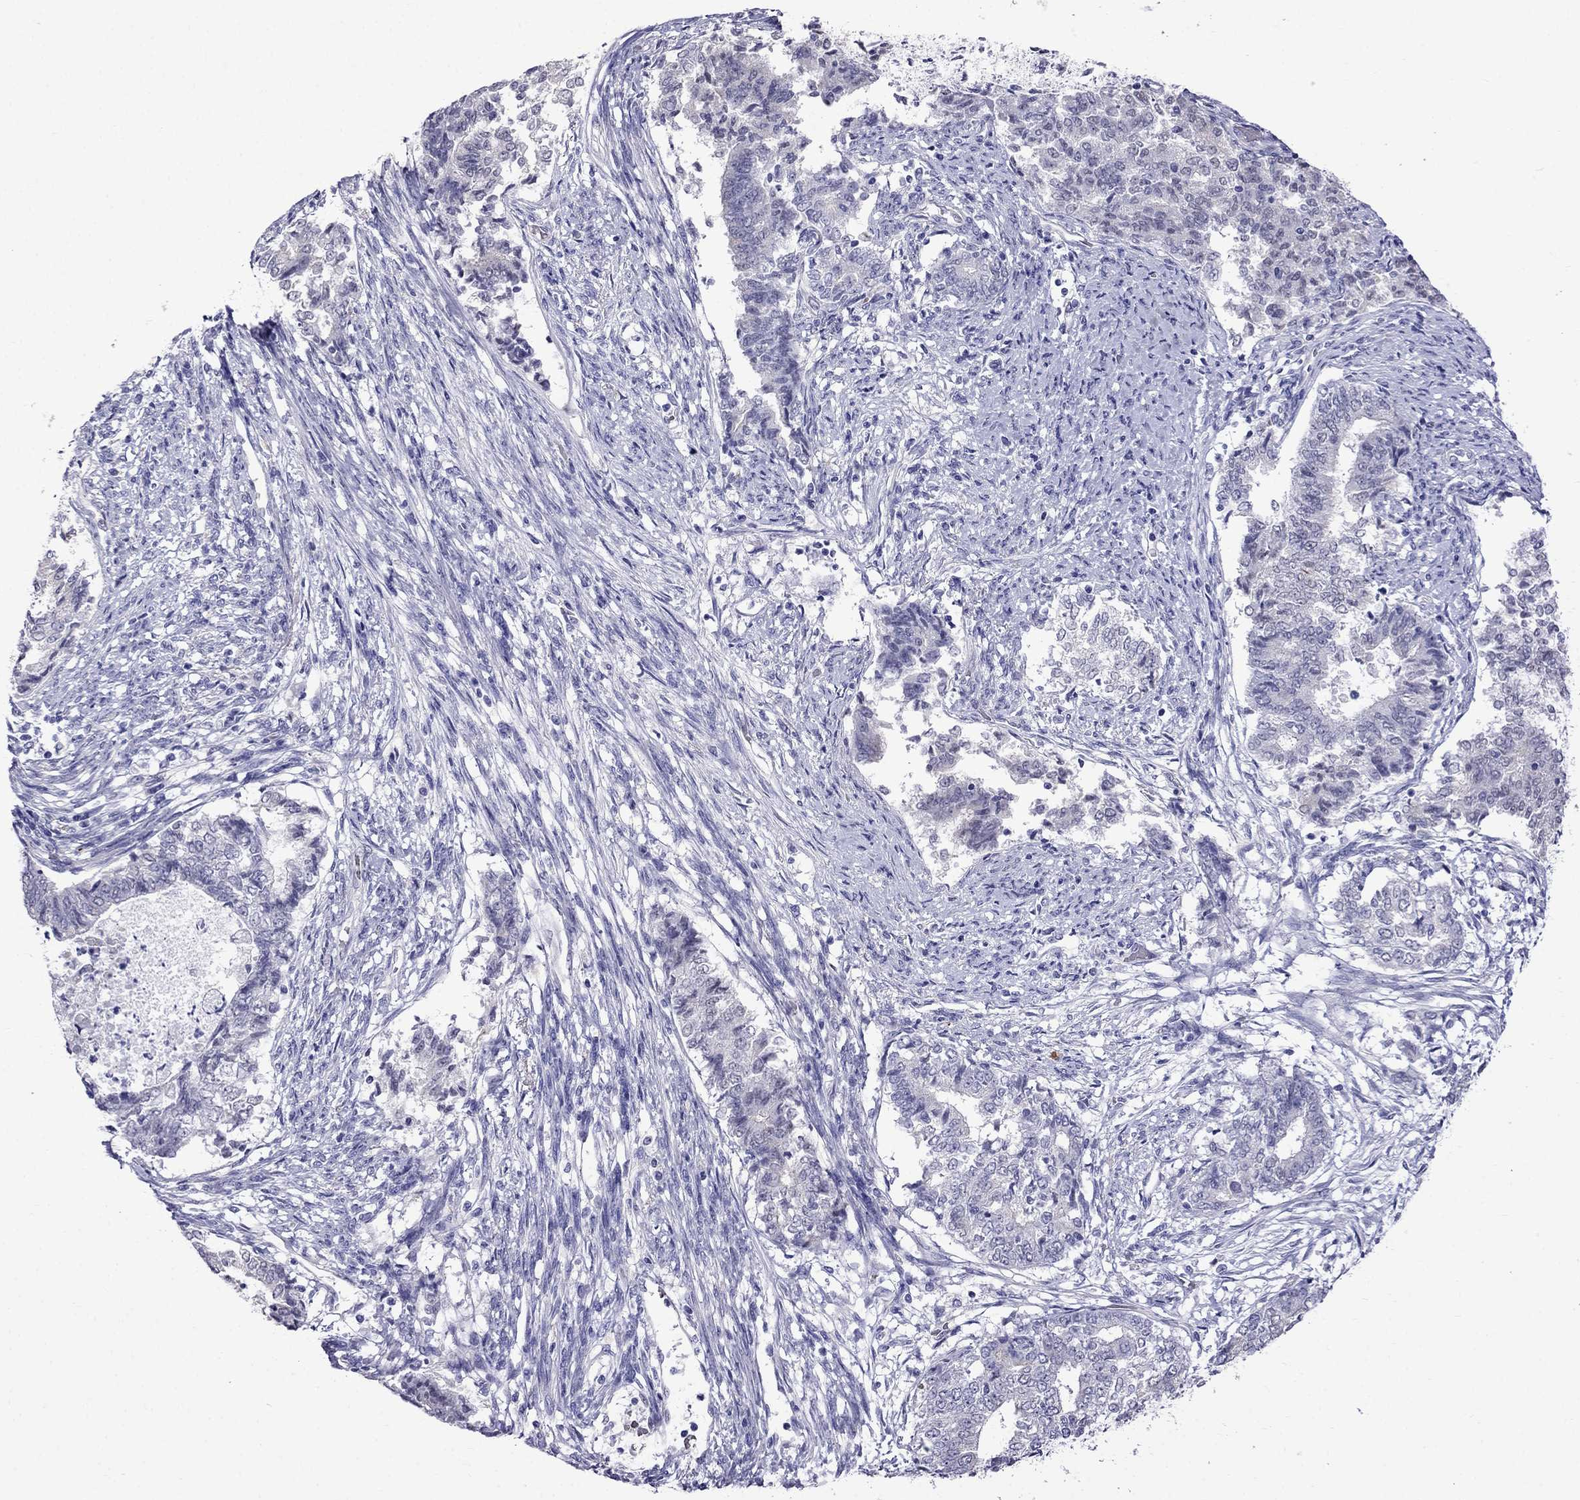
{"staining": {"intensity": "negative", "quantity": "none", "location": "none"}, "tissue": "endometrial cancer", "cell_type": "Tumor cells", "image_type": "cancer", "snomed": [{"axis": "morphology", "description": "Adenocarcinoma, NOS"}, {"axis": "topography", "description": "Endometrium"}], "caption": "Tumor cells are negative for protein expression in human endometrial cancer (adenocarcinoma).", "gene": "MGP", "patient": {"sex": "female", "age": 65}}